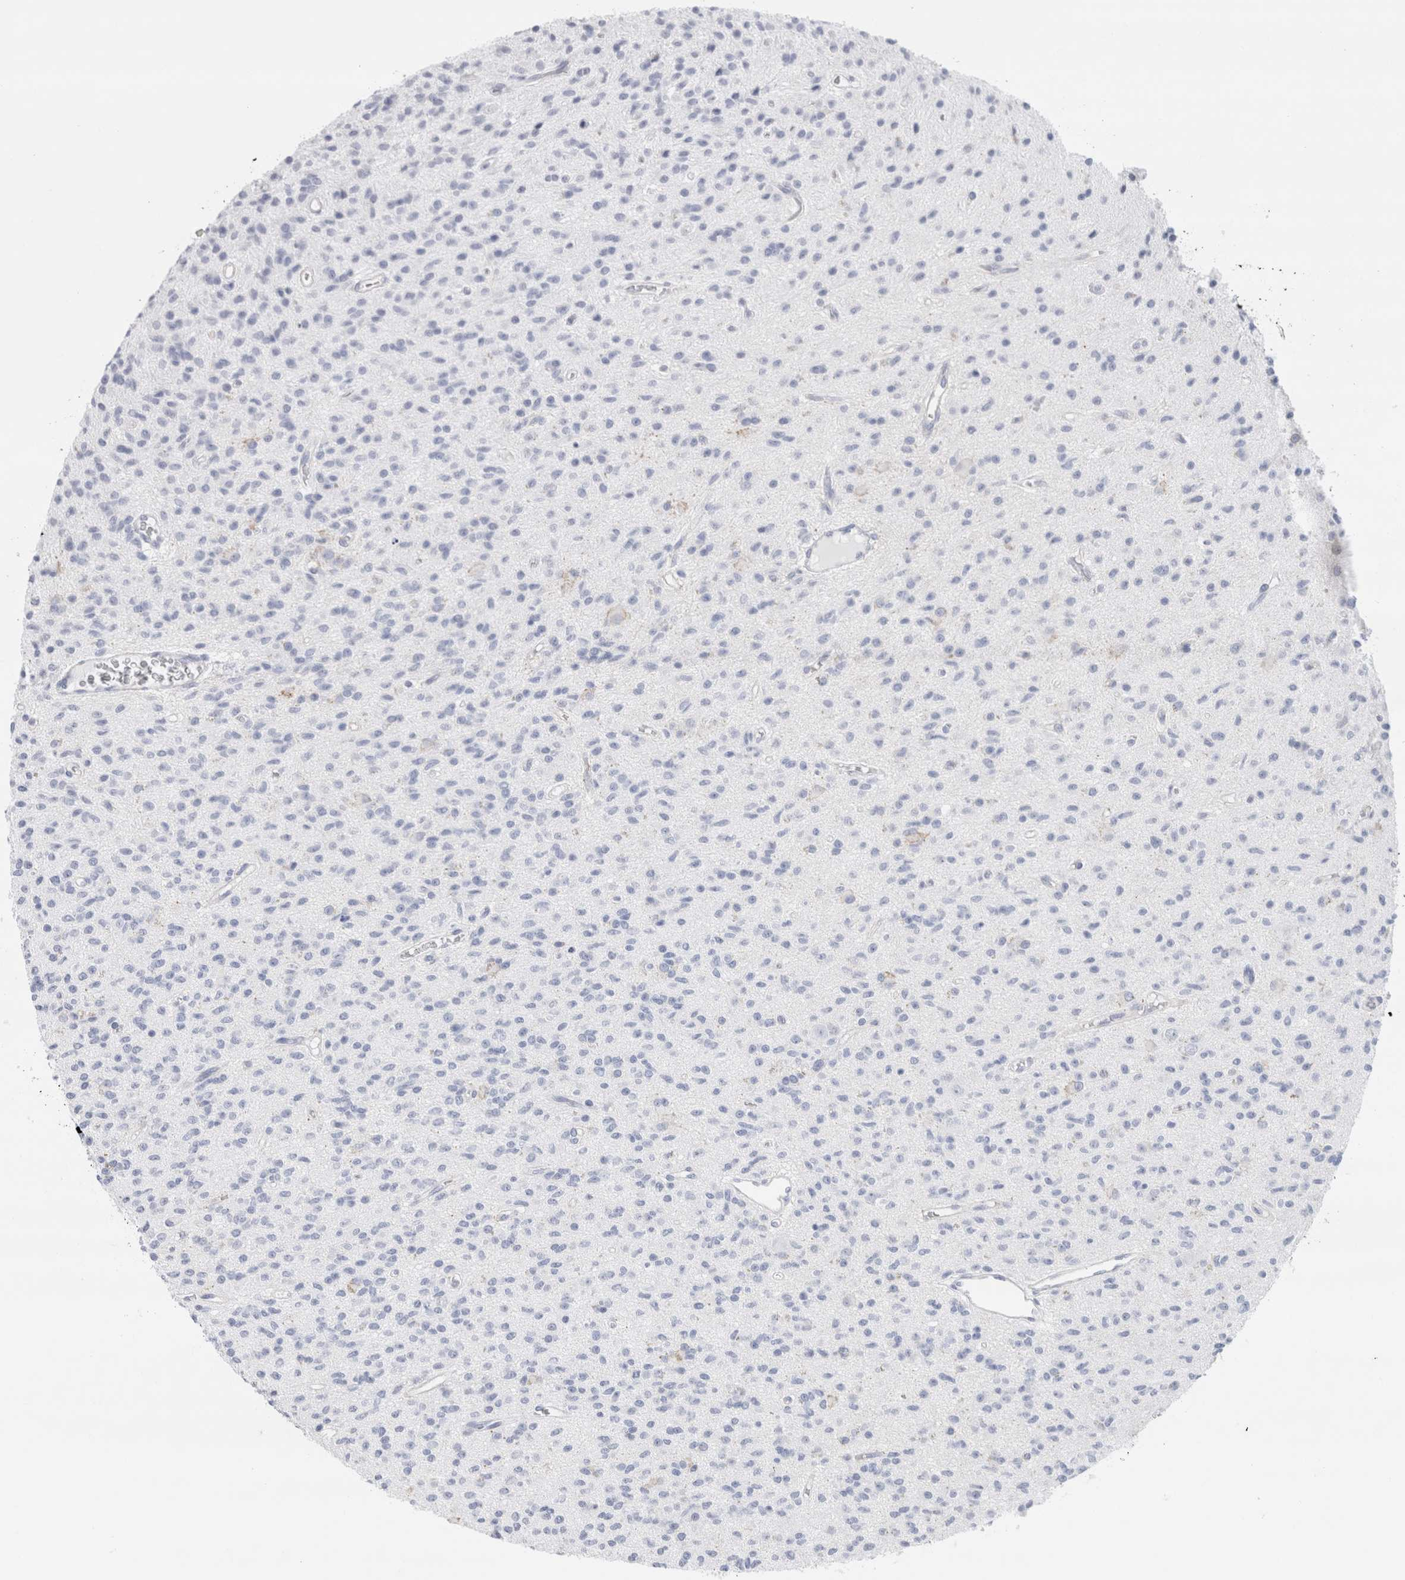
{"staining": {"intensity": "negative", "quantity": "none", "location": "none"}, "tissue": "glioma", "cell_type": "Tumor cells", "image_type": "cancer", "snomed": [{"axis": "morphology", "description": "Glioma, malignant, High grade"}, {"axis": "topography", "description": "Brain"}], "caption": "This image is of malignant glioma (high-grade) stained with immunohistochemistry to label a protein in brown with the nuclei are counter-stained blue. There is no expression in tumor cells.", "gene": "ECHDC2", "patient": {"sex": "male", "age": 34}}